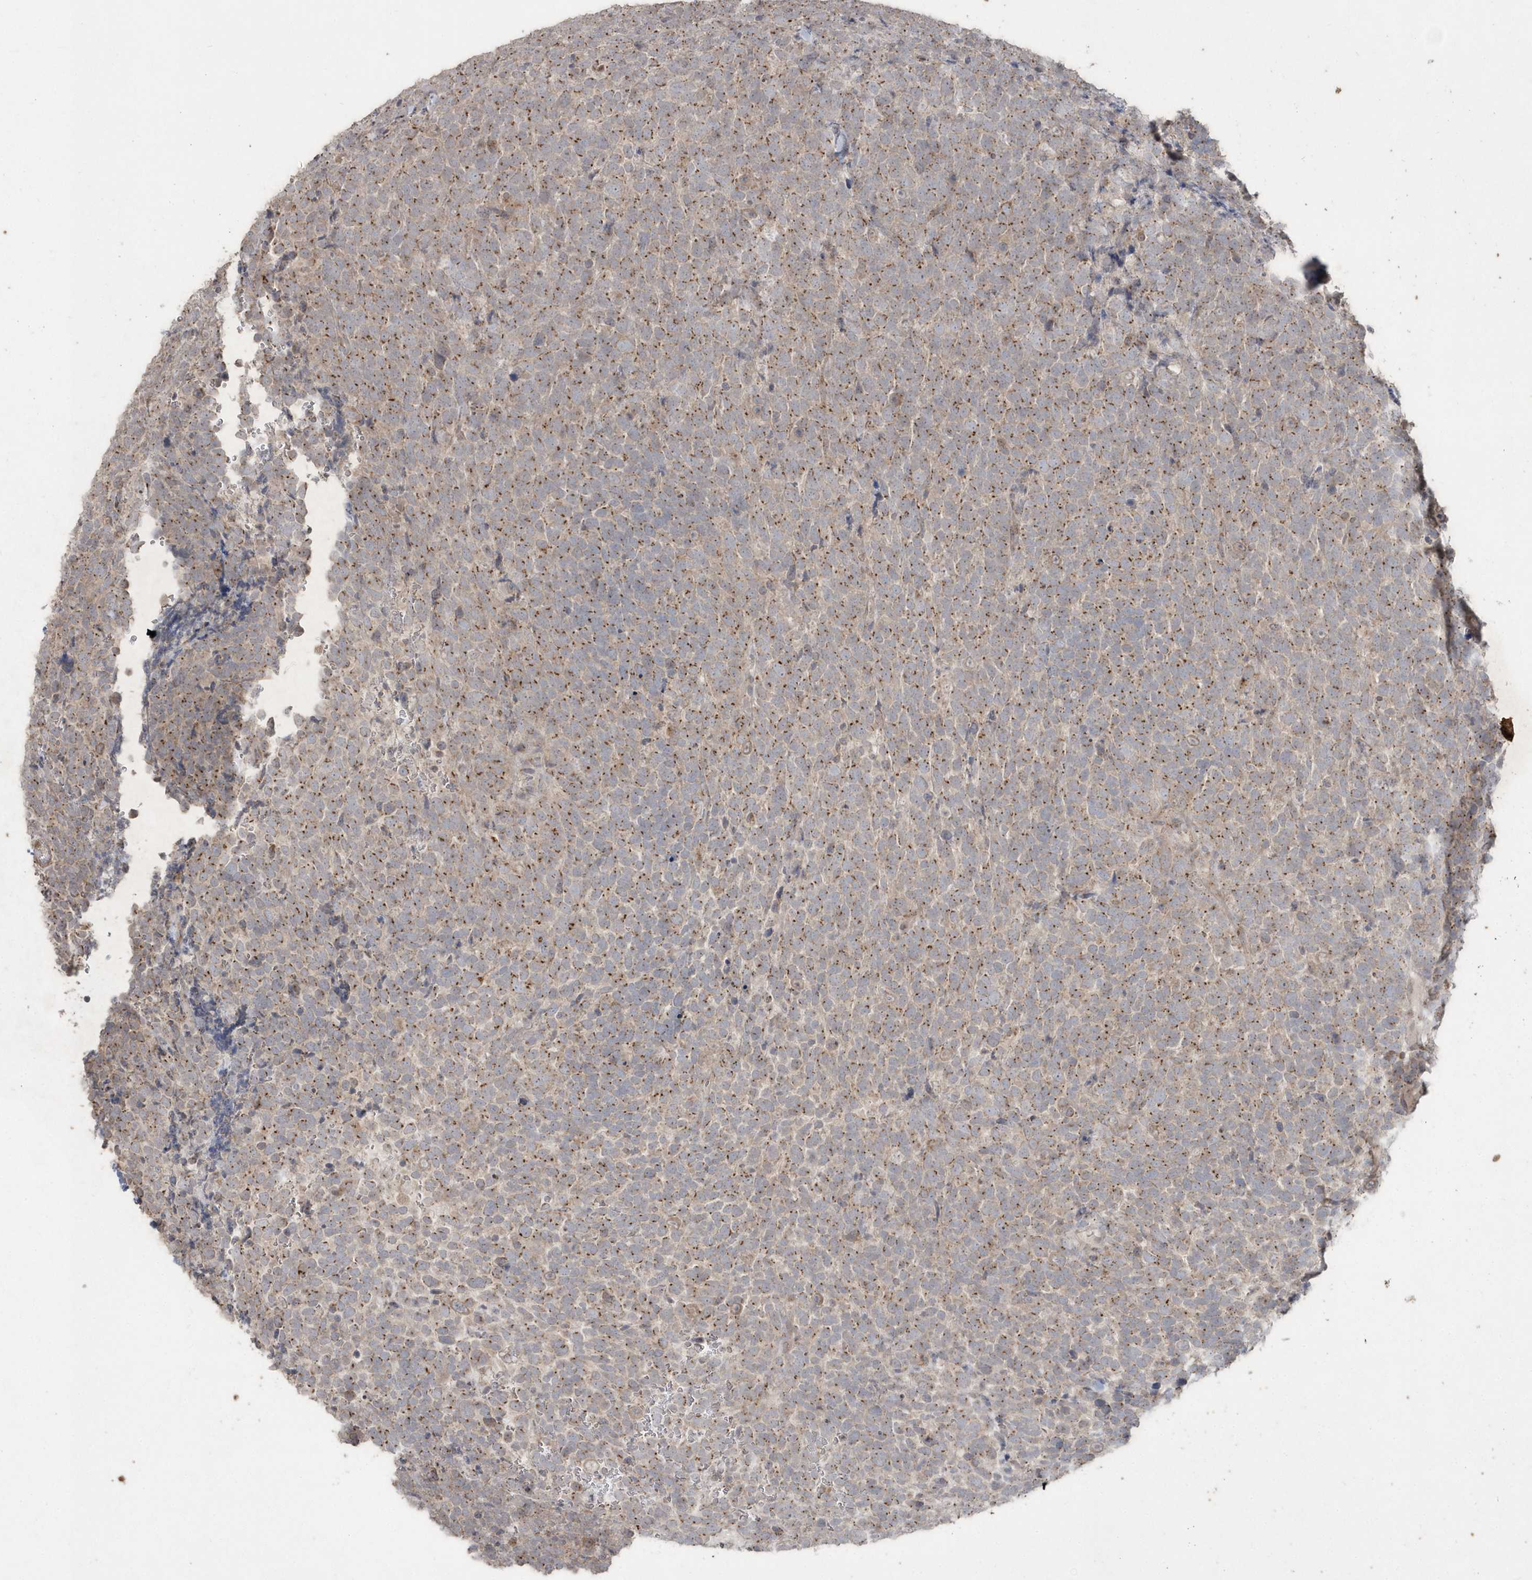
{"staining": {"intensity": "moderate", "quantity": ">75%", "location": "cytoplasmic/membranous"}, "tissue": "urothelial cancer", "cell_type": "Tumor cells", "image_type": "cancer", "snomed": [{"axis": "morphology", "description": "Urothelial carcinoma, High grade"}, {"axis": "topography", "description": "Urinary bladder"}], "caption": "Urothelial carcinoma (high-grade) tissue demonstrates moderate cytoplasmic/membranous expression in about >75% of tumor cells, visualized by immunohistochemistry.", "gene": "GEMIN6", "patient": {"sex": "female", "age": 82}}